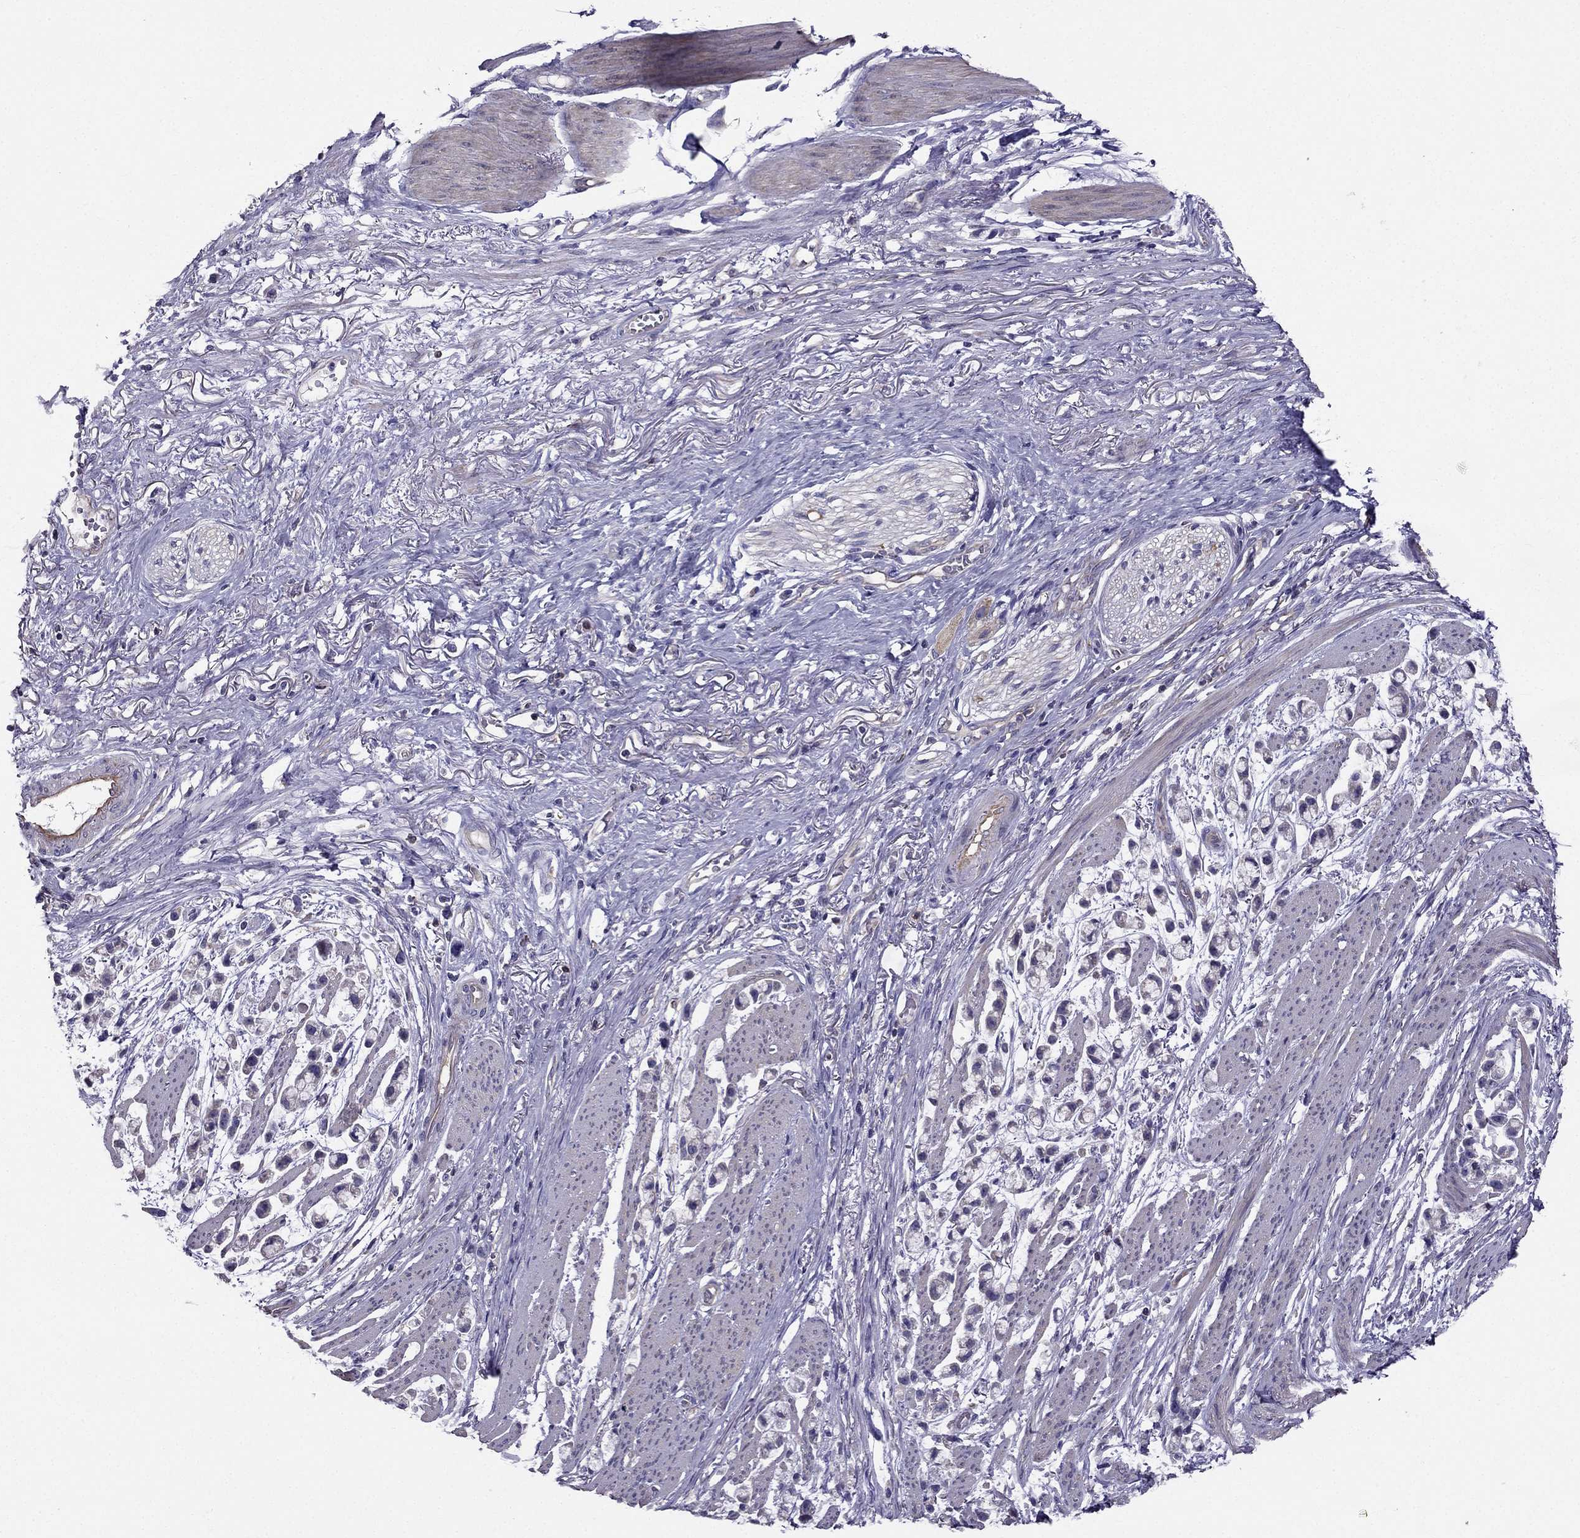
{"staining": {"intensity": "negative", "quantity": "none", "location": "none"}, "tissue": "stomach cancer", "cell_type": "Tumor cells", "image_type": "cancer", "snomed": [{"axis": "morphology", "description": "Adenocarcinoma, NOS"}, {"axis": "topography", "description": "Stomach"}], "caption": "The immunohistochemistry histopathology image has no significant expression in tumor cells of stomach cancer tissue.", "gene": "AAK1", "patient": {"sex": "female", "age": 81}}